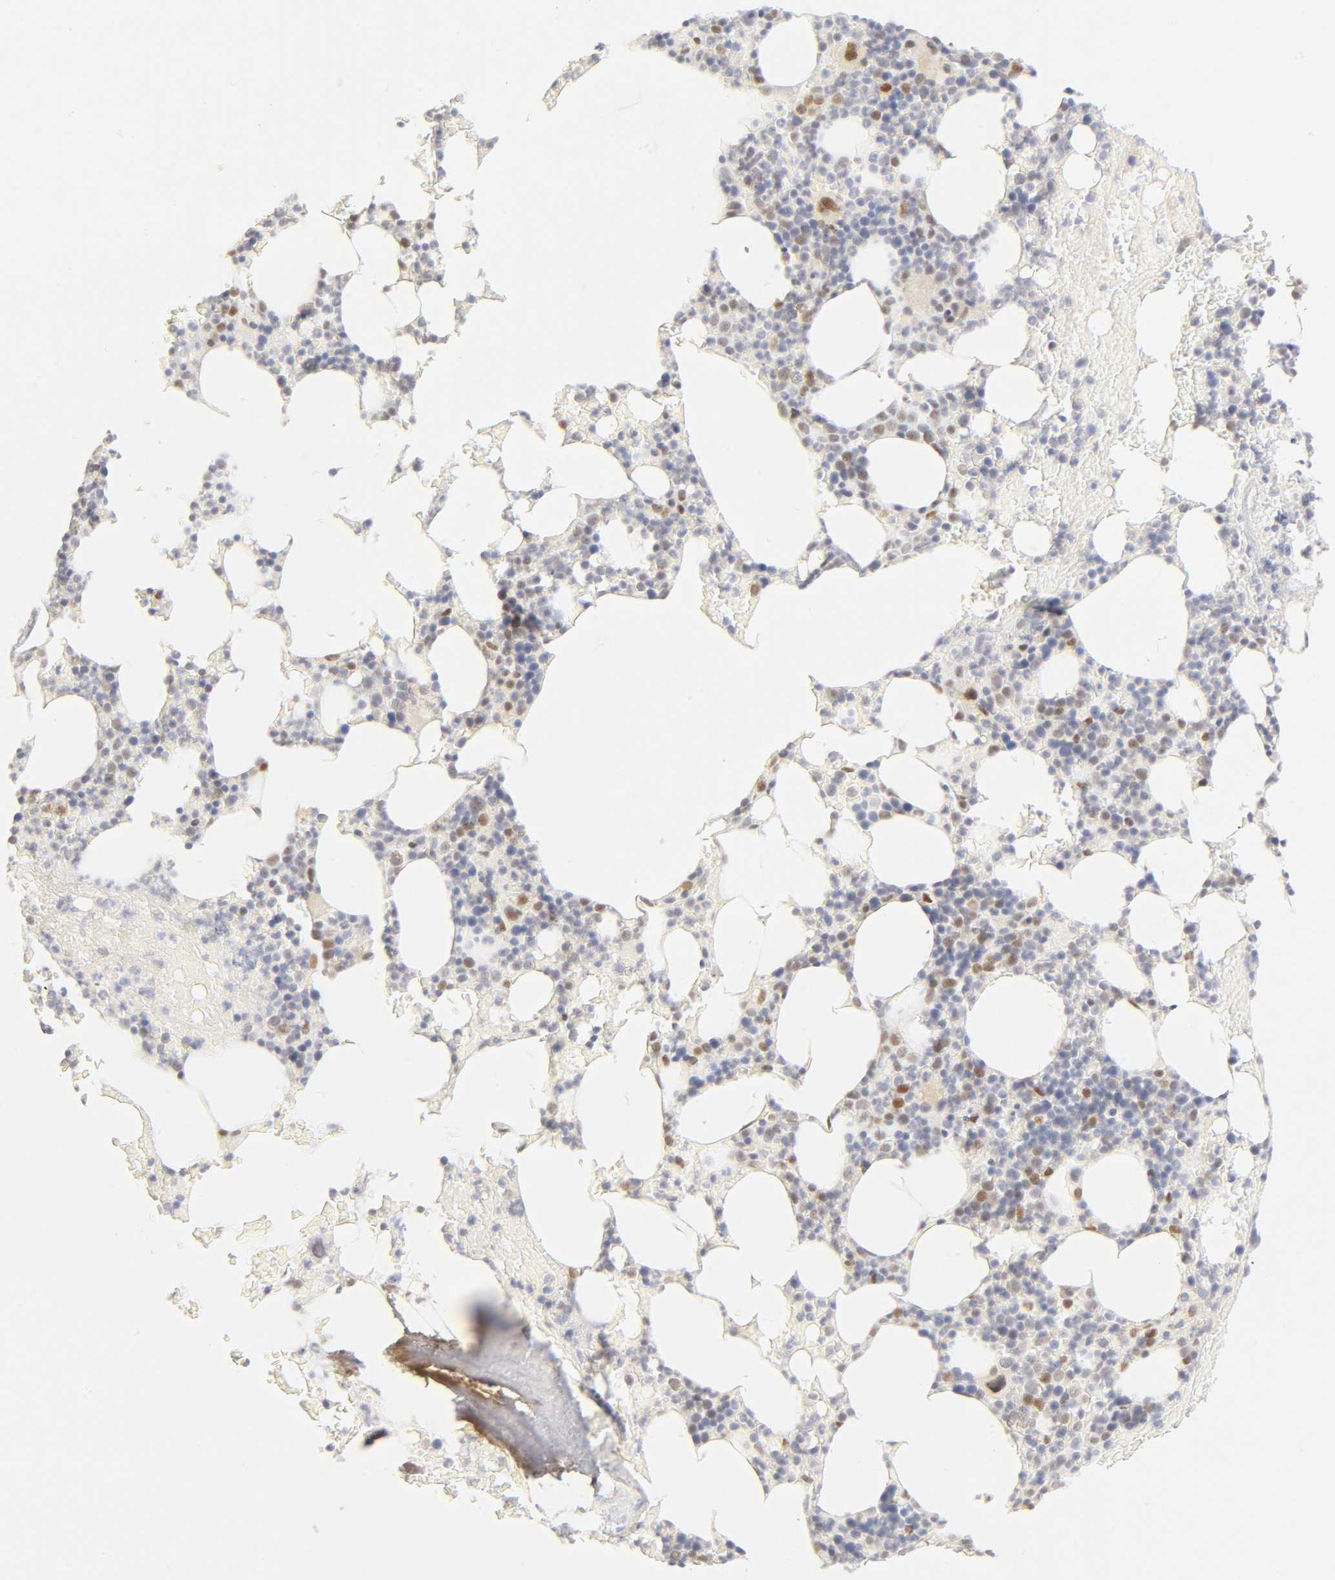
{"staining": {"intensity": "moderate", "quantity": "<25%", "location": "nuclear"}, "tissue": "bone marrow", "cell_type": "Hematopoietic cells", "image_type": "normal", "snomed": [{"axis": "morphology", "description": "Normal tissue, NOS"}, {"axis": "topography", "description": "Bone marrow"}], "caption": "This histopathology image exhibits IHC staining of benign human bone marrow, with low moderate nuclear positivity in approximately <25% of hematopoietic cells.", "gene": "MNAT1", "patient": {"sex": "female", "age": 66}}